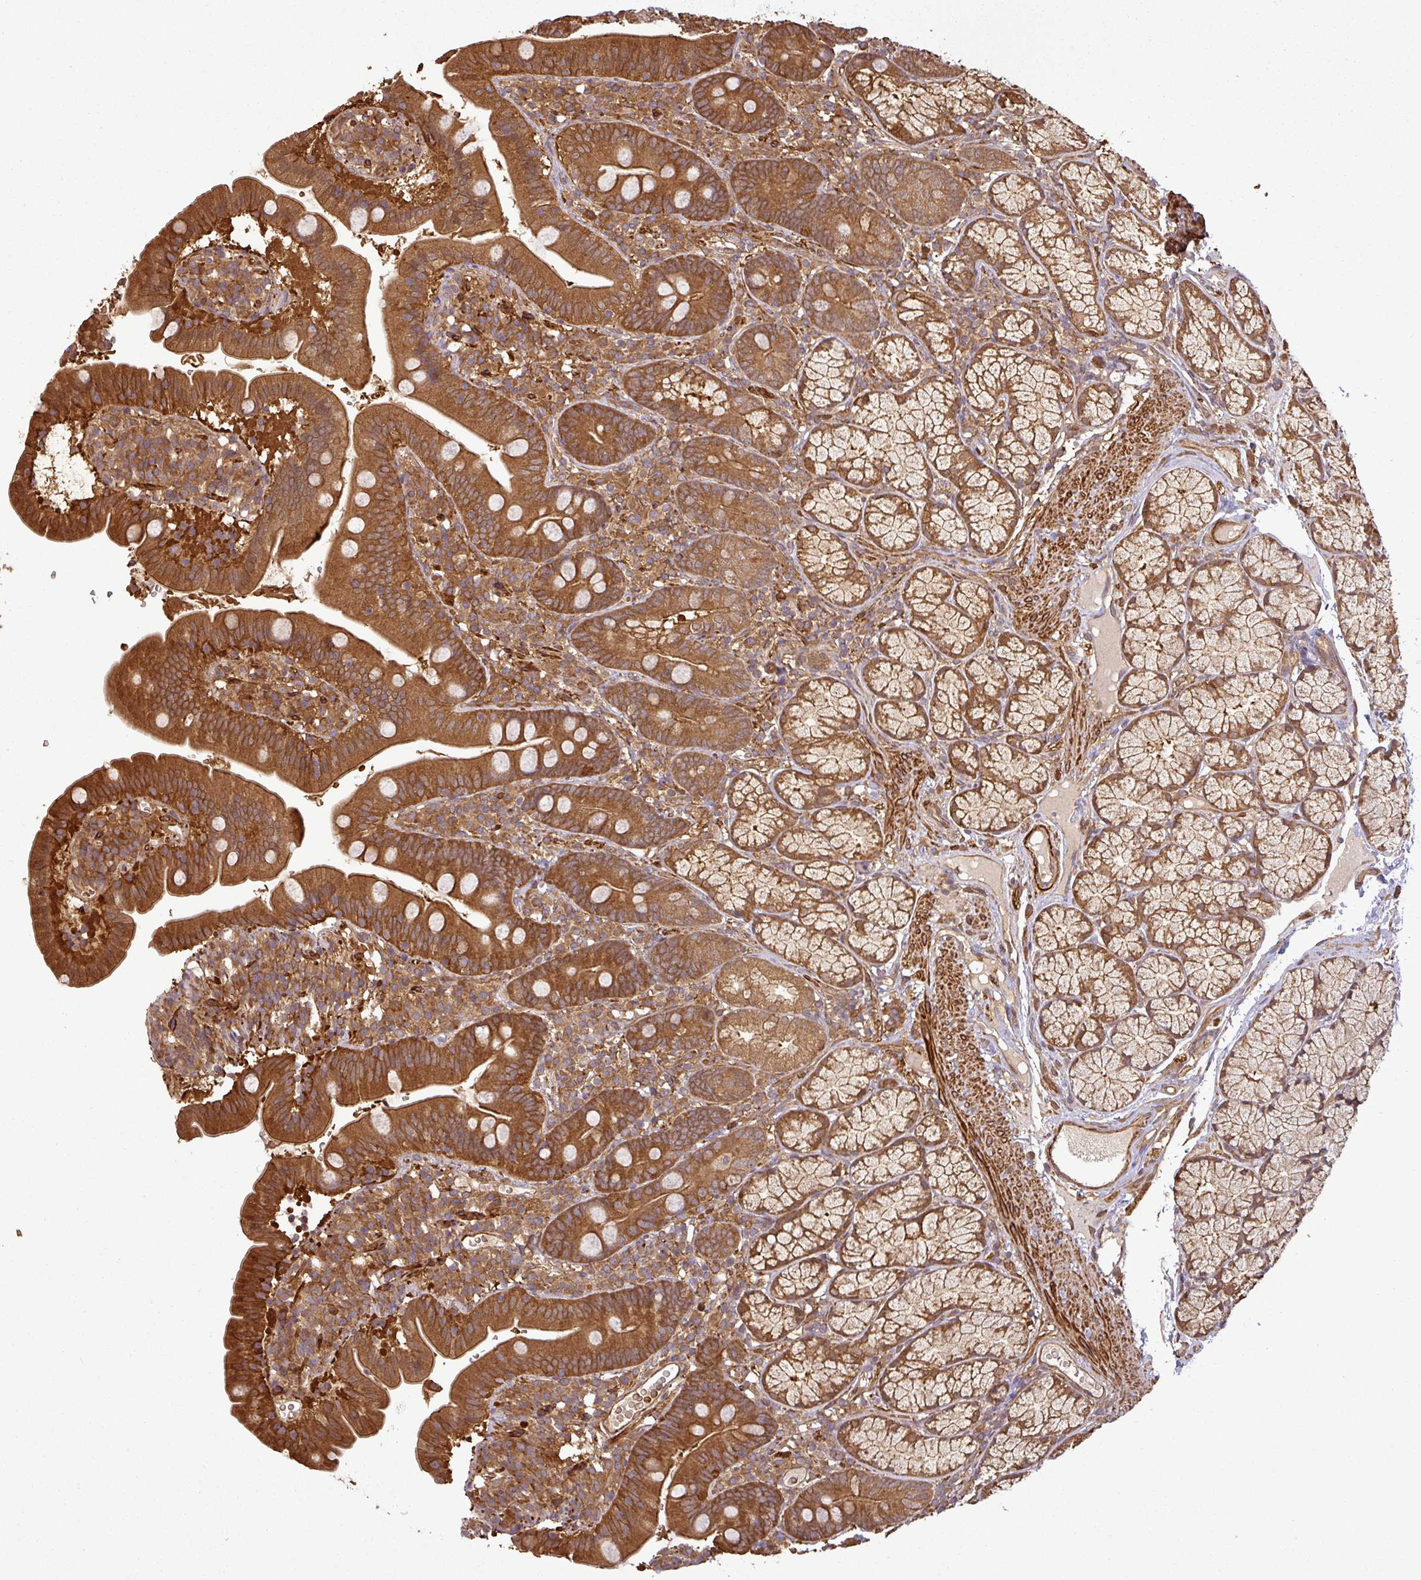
{"staining": {"intensity": "moderate", "quantity": ">75%", "location": "cytoplasmic/membranous"}, "tissue": "duodenum", "cell_type": "Glandular cells", "image_type": "normal", "snomed": [{"axis": "morphology", "description": "Normal tissue, NOS"}, {"axis": "topography", "description": "Duodenum"}], "caption": "DAB (3,3'-diaminobenzidine) immunohistochemical staining of benign duodenum reveals moderate cytoplasmic/membranous protein positivity in about >75% of glandular cells.", "gene": "MAP3K6", "patient": {"sex": "female", "age": 67}}